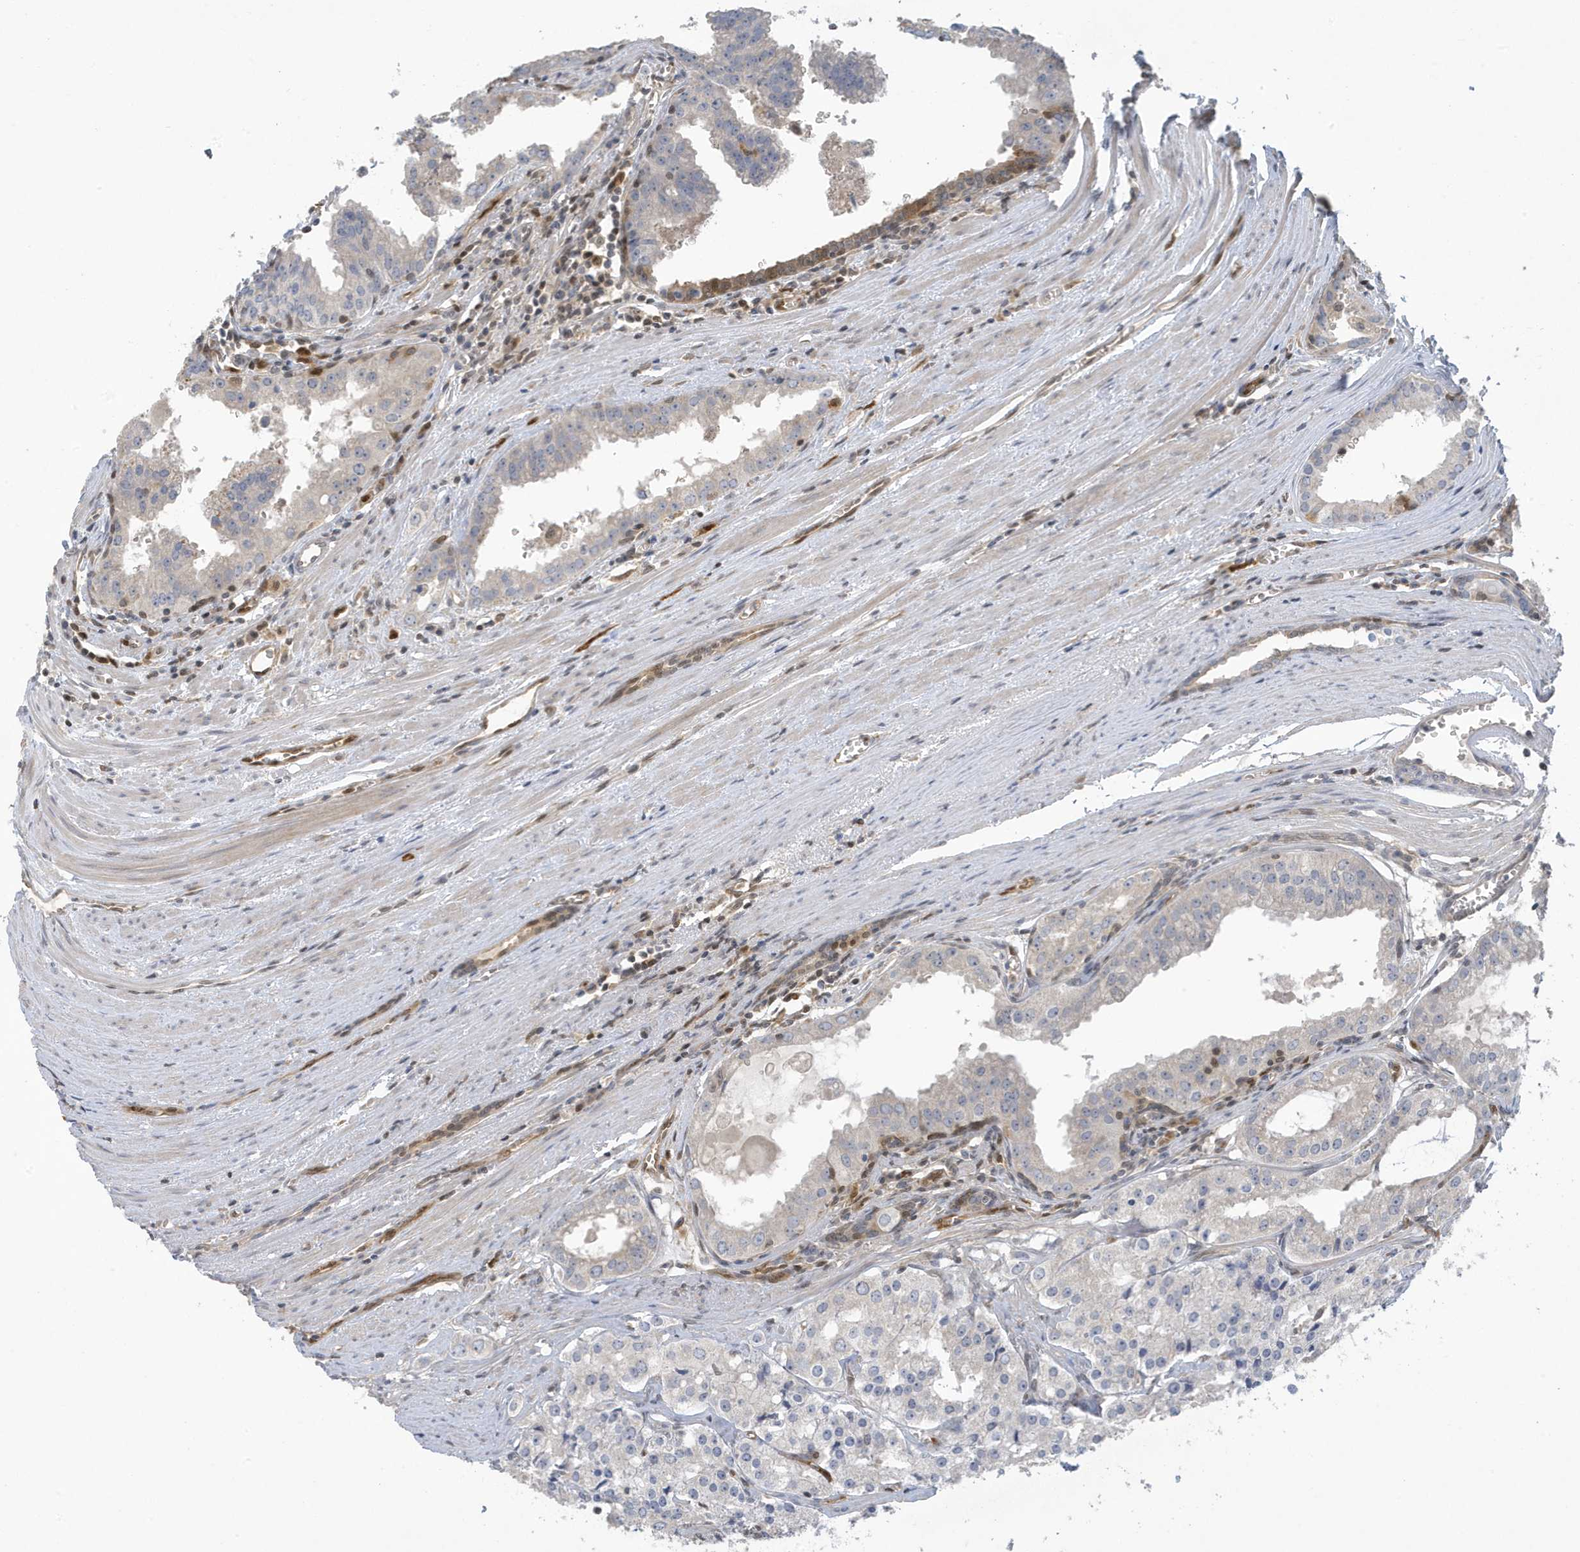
{"staining": {"intensity": "negative", "quantity": "none", "location": "none"}, "tissue": "prostate cancer", "cell_type": "Tumor cells", "image_type": "cancer", "snomed": [{"axis": "morphology", "description": "Adenocarcinoma, High grade"}, {"axis": "topography", "description": "Prostate"}], "caption": "This is an IHC image of prostate cancer. There is no staining in tumor cells.", "gene": "NCOA7", "patient": {"sex": "male", "age": 68}}